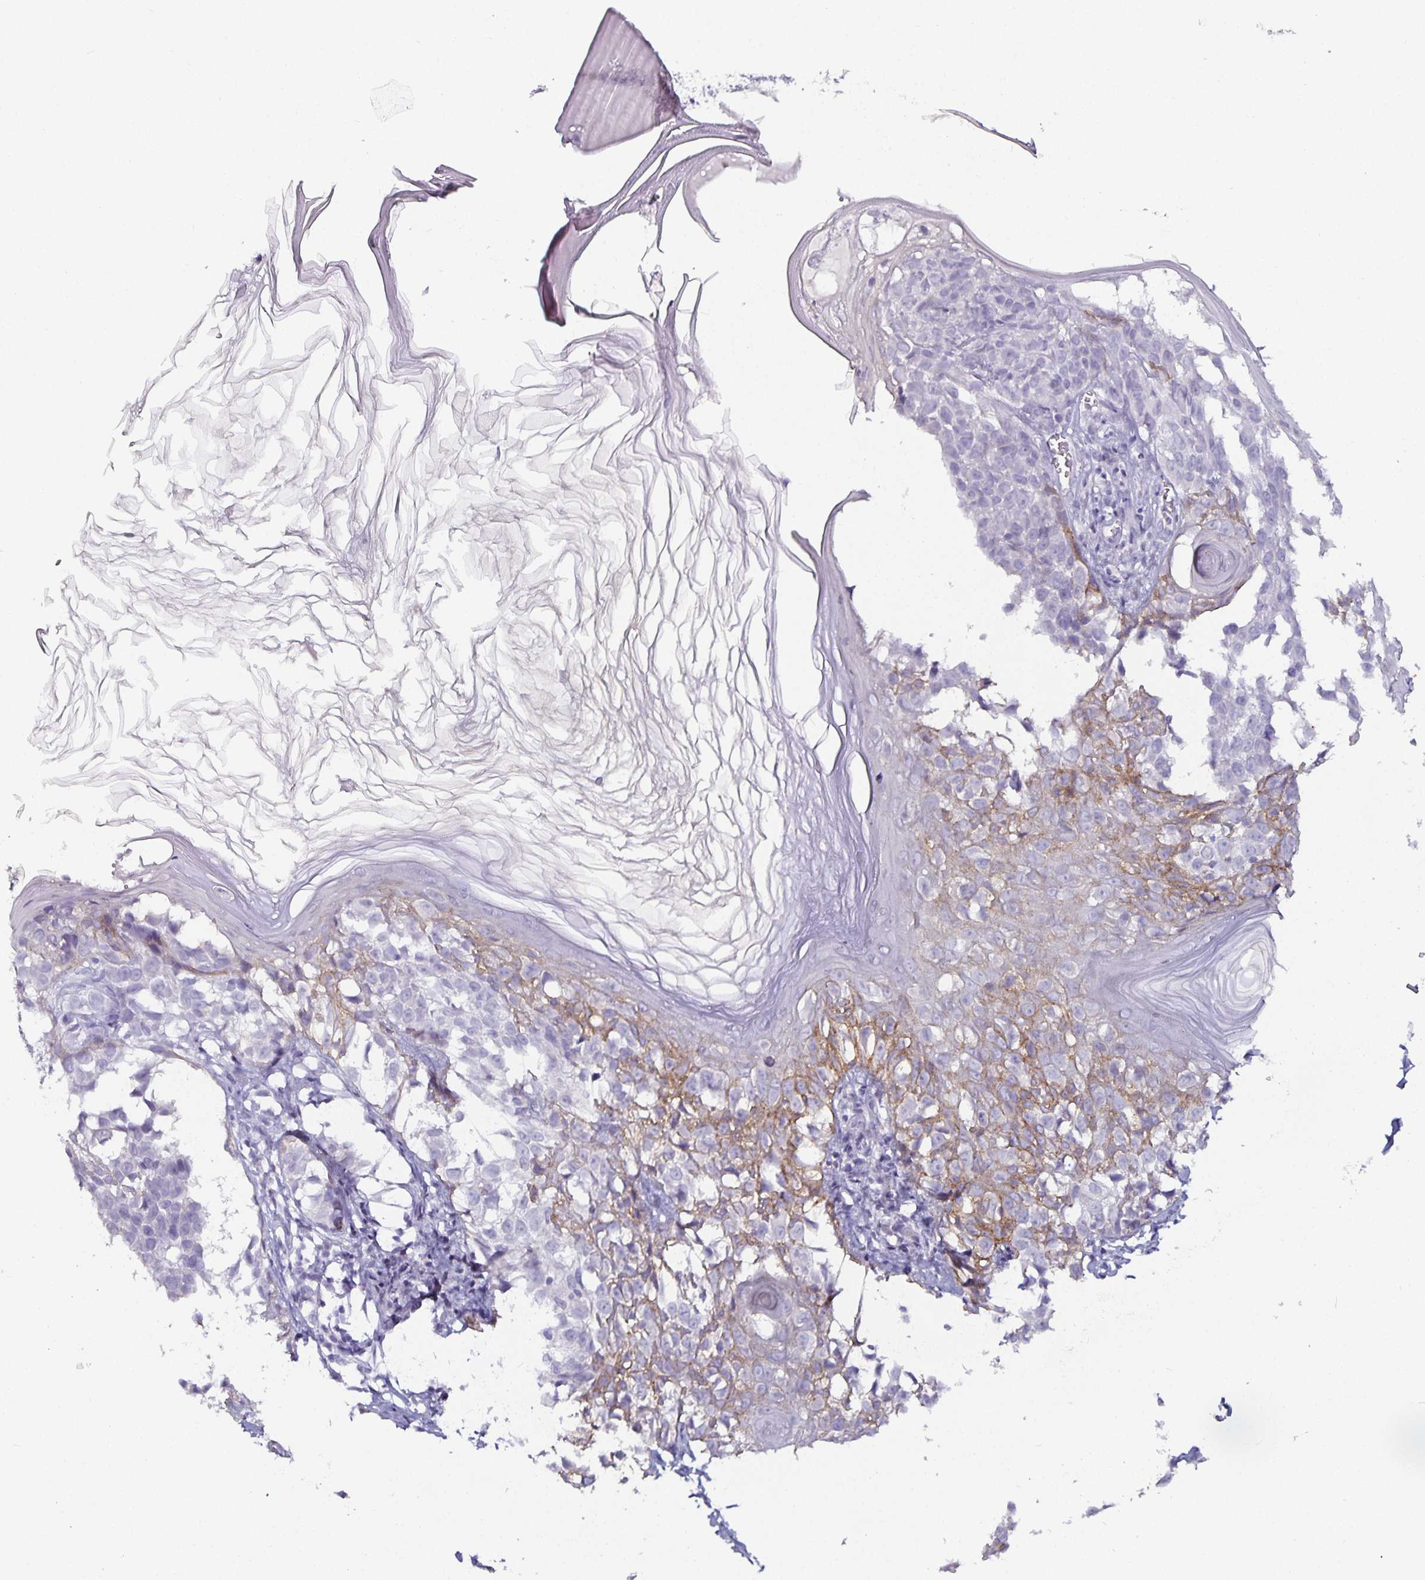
{"staining": {"intensity": "negative", "quantity": "none", "location": "none"}, "tissue": "melanoma", "cell_type": "Tumor cells", "image_type": "cancer", "snomed": [{"axis": "morphology", "description": "Malignant melanoma, NOS"}, {"axis": "topography", "description": "Skin"}], "caption": "Tumor cells show no significant protein positivity in malignant melanoma.", "gene": "CA12", "patient": {"sex": "male", "age": 73}}